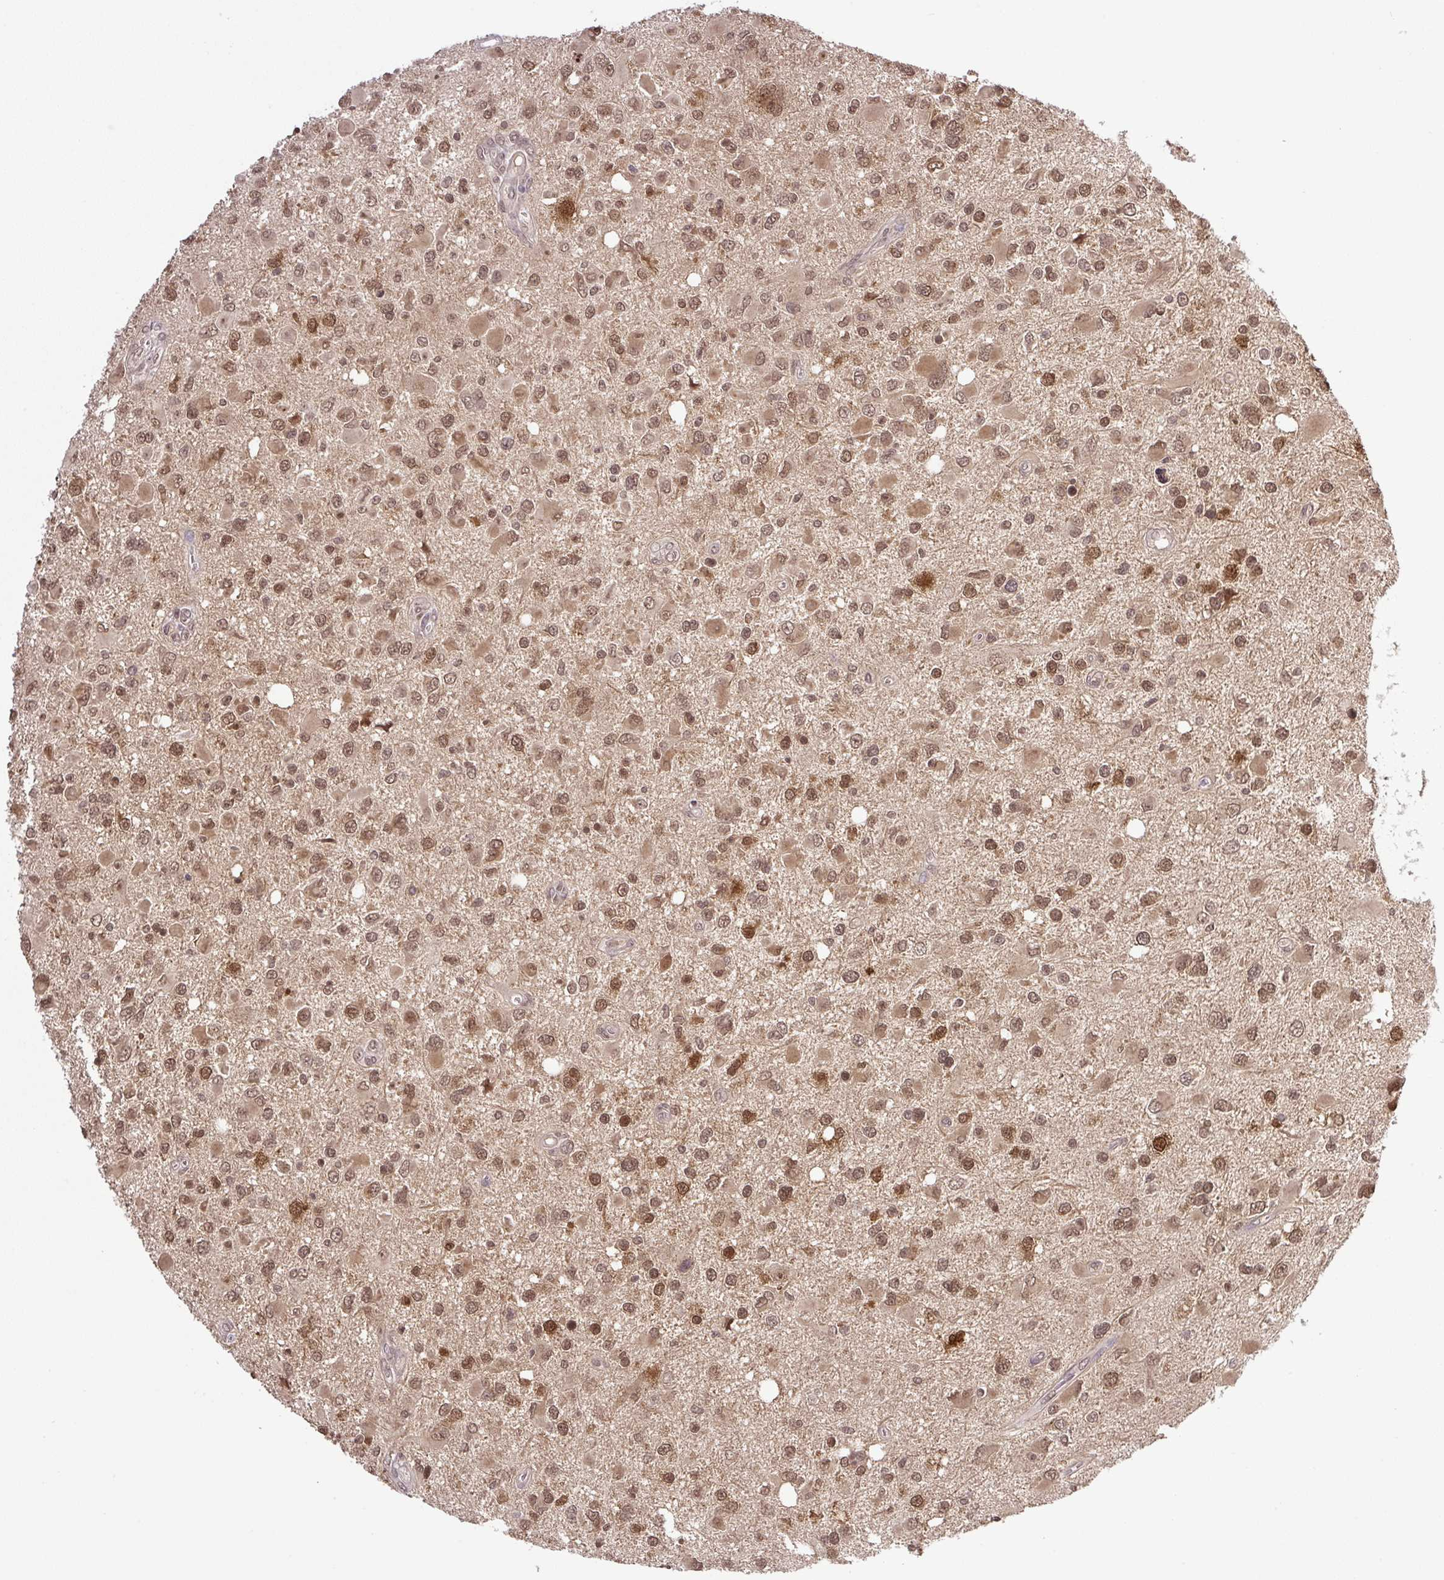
{"staining": {"intensity": "moderate", "quantity": ">75%", "location": "cytoplasmic/membranous,nuclear"}, "tissue": "glioma", "cell_type": "Tumor cells", "image_type": "cancer", "snomed": [{"axis": "morphology", "description": "Glioma, malignant, High grade"}, {"axis": "topography", "description": "Brain"}], "caption": "Tumor cells exhibit medium levels of moderate cytoplasmic/membranous and nuclear expression in about >75% of cells in human malignant high-grade glioma.", "gene": "SGTA", "patient": {"sex": "male", "age": 53}}